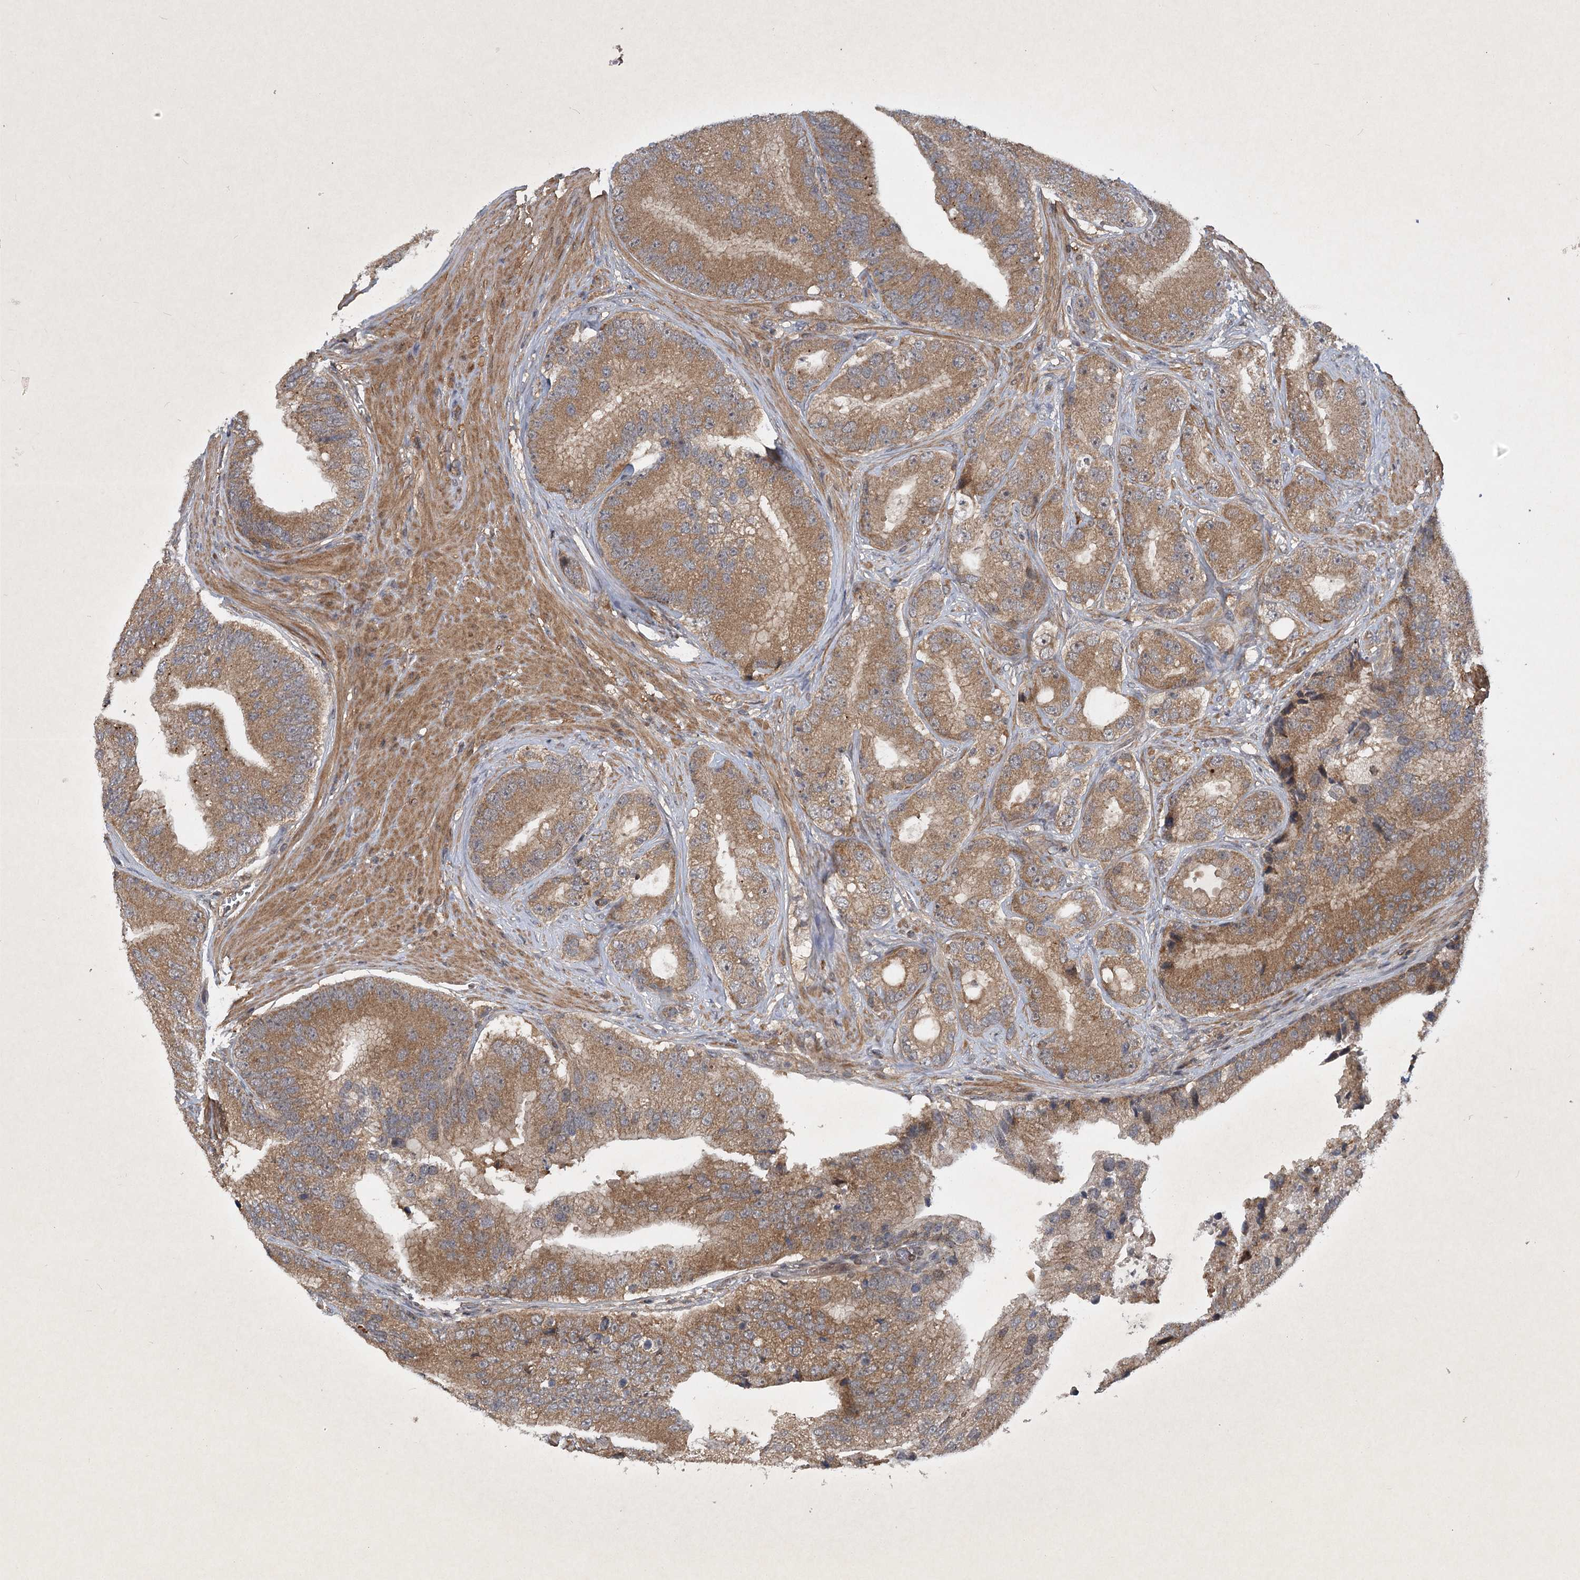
{"staining": {"intensity": "moderate", "quantity": ">75%", "location": "cytoplasmic/membranous"}, "tissue": "prostate cancer", "cell_type": "Tumor cells", "image_type": "cancer", "snomed": [{"axis": "morphology", "description": "Adenocarcinoma, High grade"}, {"axis": "topography", "description": "Prostate"}], "caption": "Immunohistochemical staining of prostate high-grade adenocarcinoma reveals medium levels of moderate cytoplasmic/membranous expression in about >75% of tumor cells. (DAB = brown stain, brightfield microscopy at high magnification).", "gene": "INSIG2", "patient": {"sex": "male", "age": 70}}